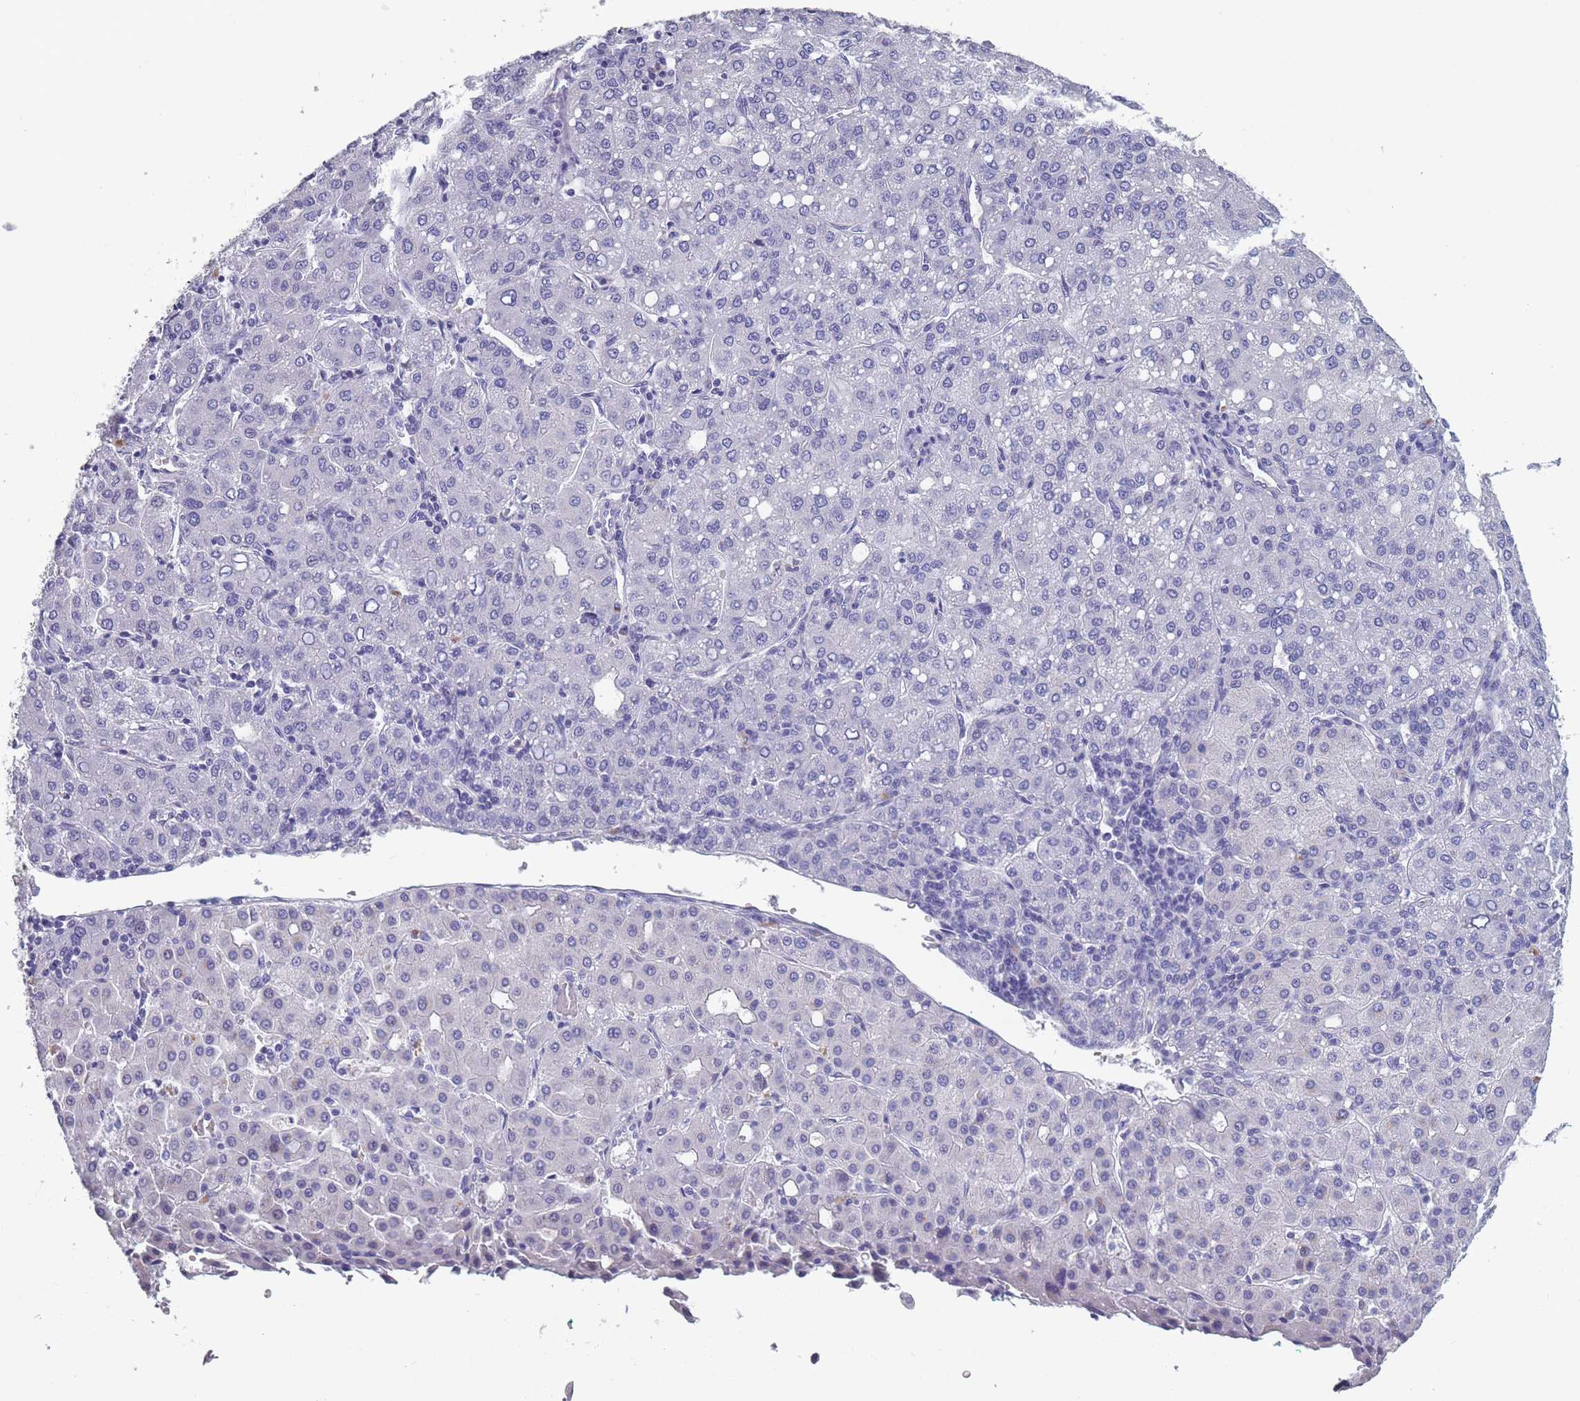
{"staining": {"intensity": "negative", "quantity": "none", "location": "none"}, "tissue": "liver cancer", "cell_type": "Tumor cells", "image_type": "cancer", "snomed": [{"axis": "morphology", "description": "Carcinoma, Hepatocellular, NOS"}, {"axis": "topography", "description": "Liver"}], "caption": "Immunohistochemistry image of human liver cancer stained for a protein (brown), which shows no staining in tumor cells. Nuclei are stained in blue.", "gene": "OR4C5", "patient": {"sex": "male", "age": 65}}